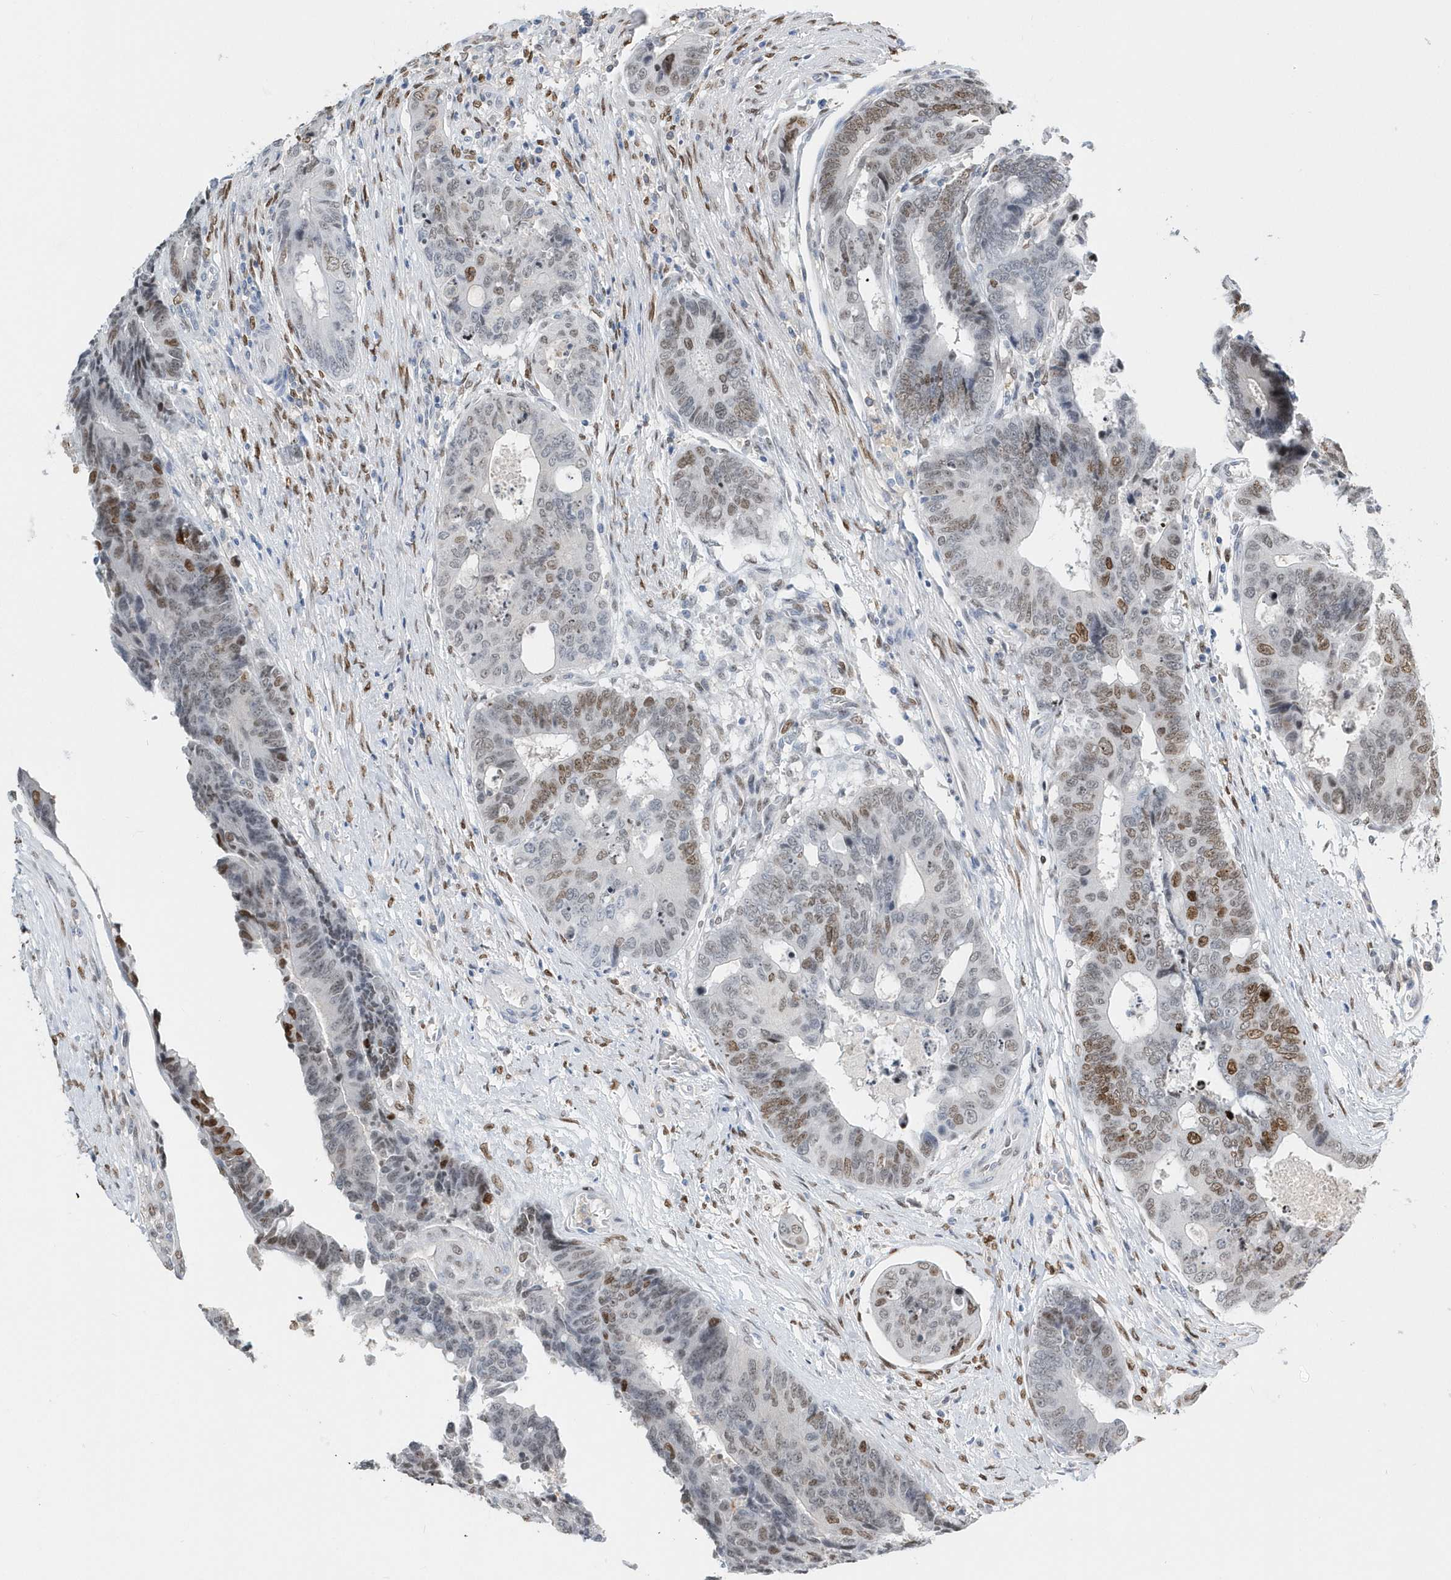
{"staining": {"intensity": "moderate", "quantity": "25%-75%", "location": "nuclear"}, "tissue": "colorectal cancer", "cell_type": "Tumor cells", "image_type": "cancer", "snomed": [{"axis": "morphology", "description": "Adenocarcinoma, NOS"}, {"axis": "topography", "description": "Rectum"}], "caption": "The image reveals a brown stain indicating the presence of a protein in the nuclear of tumor cells in colorectal cancer.", "gene": "MACROH2A2", "patient": {"sex": "male", "age": 84}}